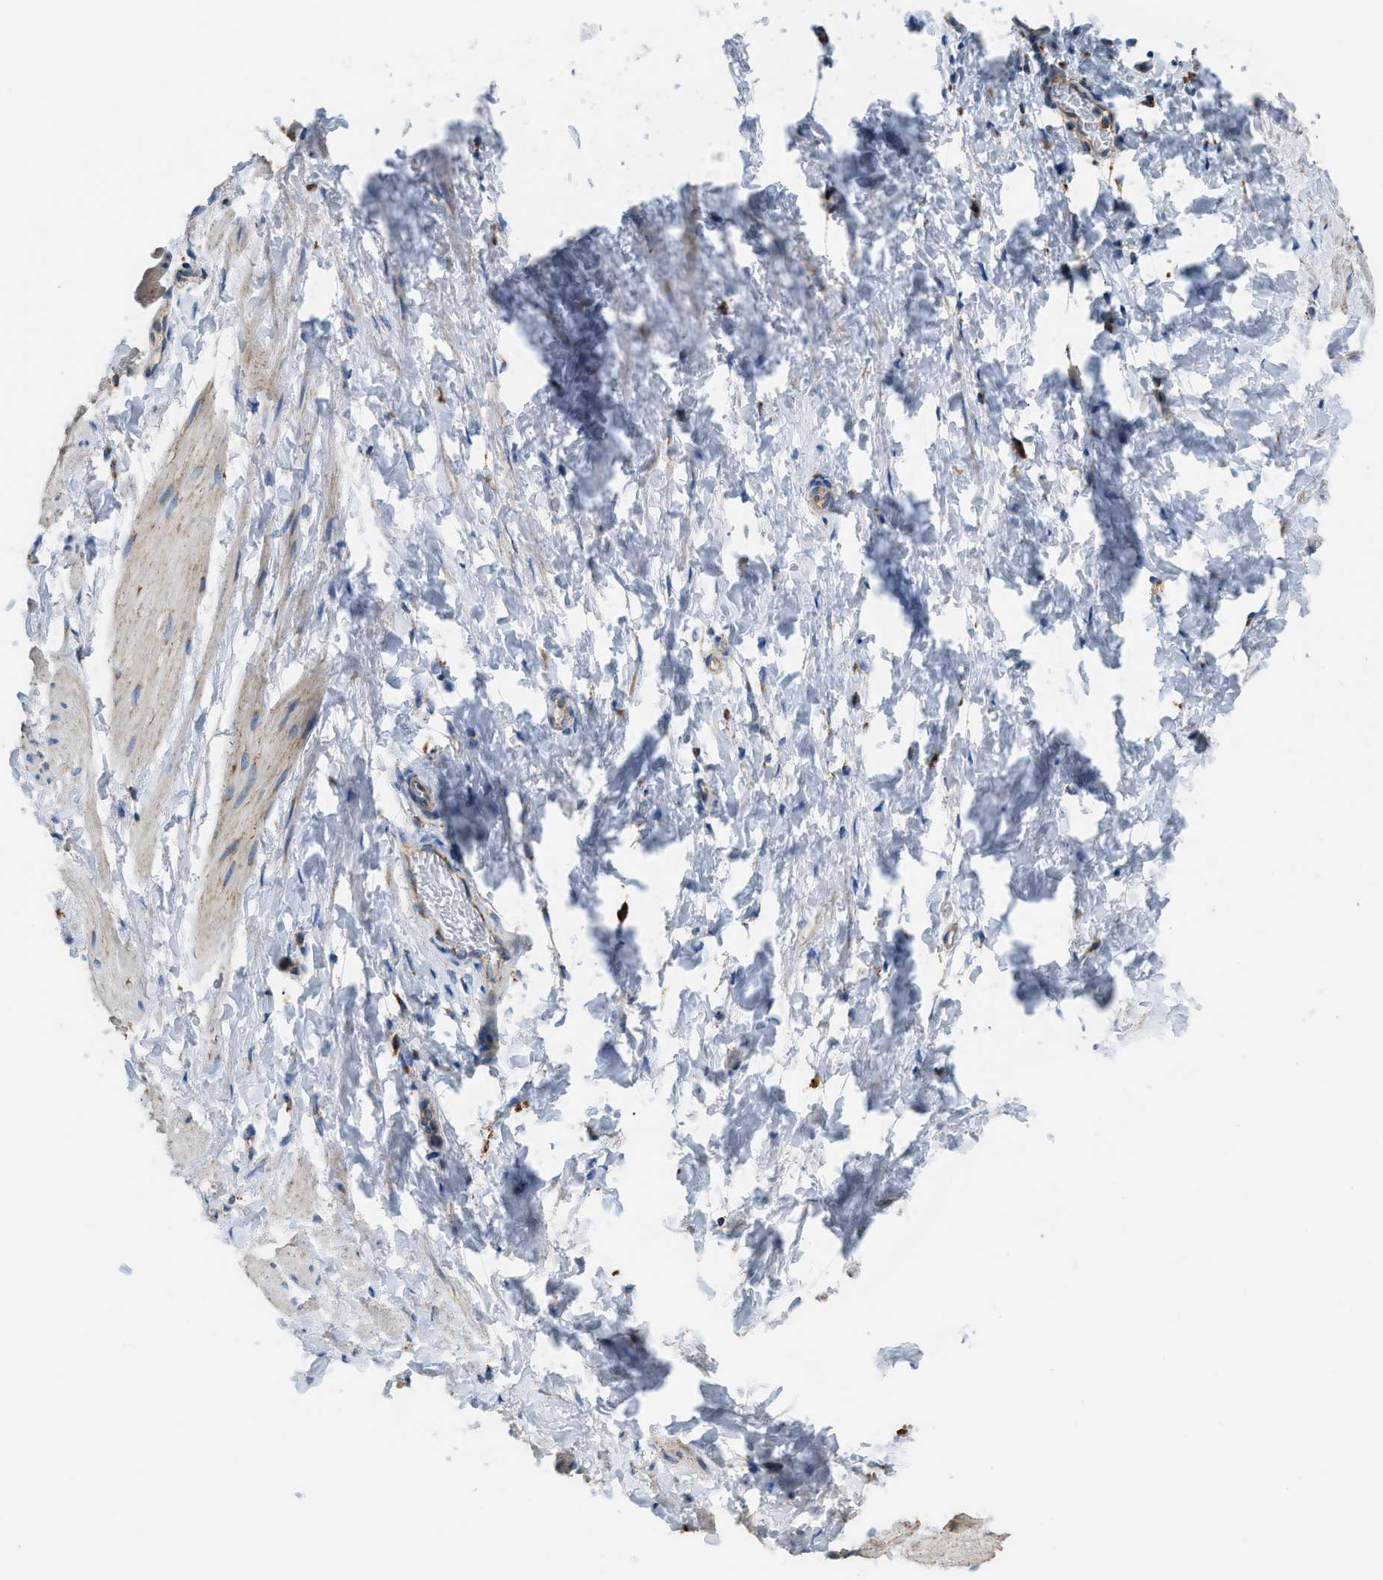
{"staining": {"intensity": "weak", "quantity": "<25%", "location": "cytoplasmic/membranous"}, "tissue": "smooth muscle", "cell_type": "Smooth muscle cells", "image_type": "normal", "snomed": [{"axis": "morphology", "description": "Normal tissue, NOS"}, {"axis": "topography", "description": "Smooth muscle"}], "caption": "The histopathology image demonstrates no staining of smooth muscle cells in normal smooth muscle.", "gene": "ETFB", "patient": {"sex": "male", "age": 16}}